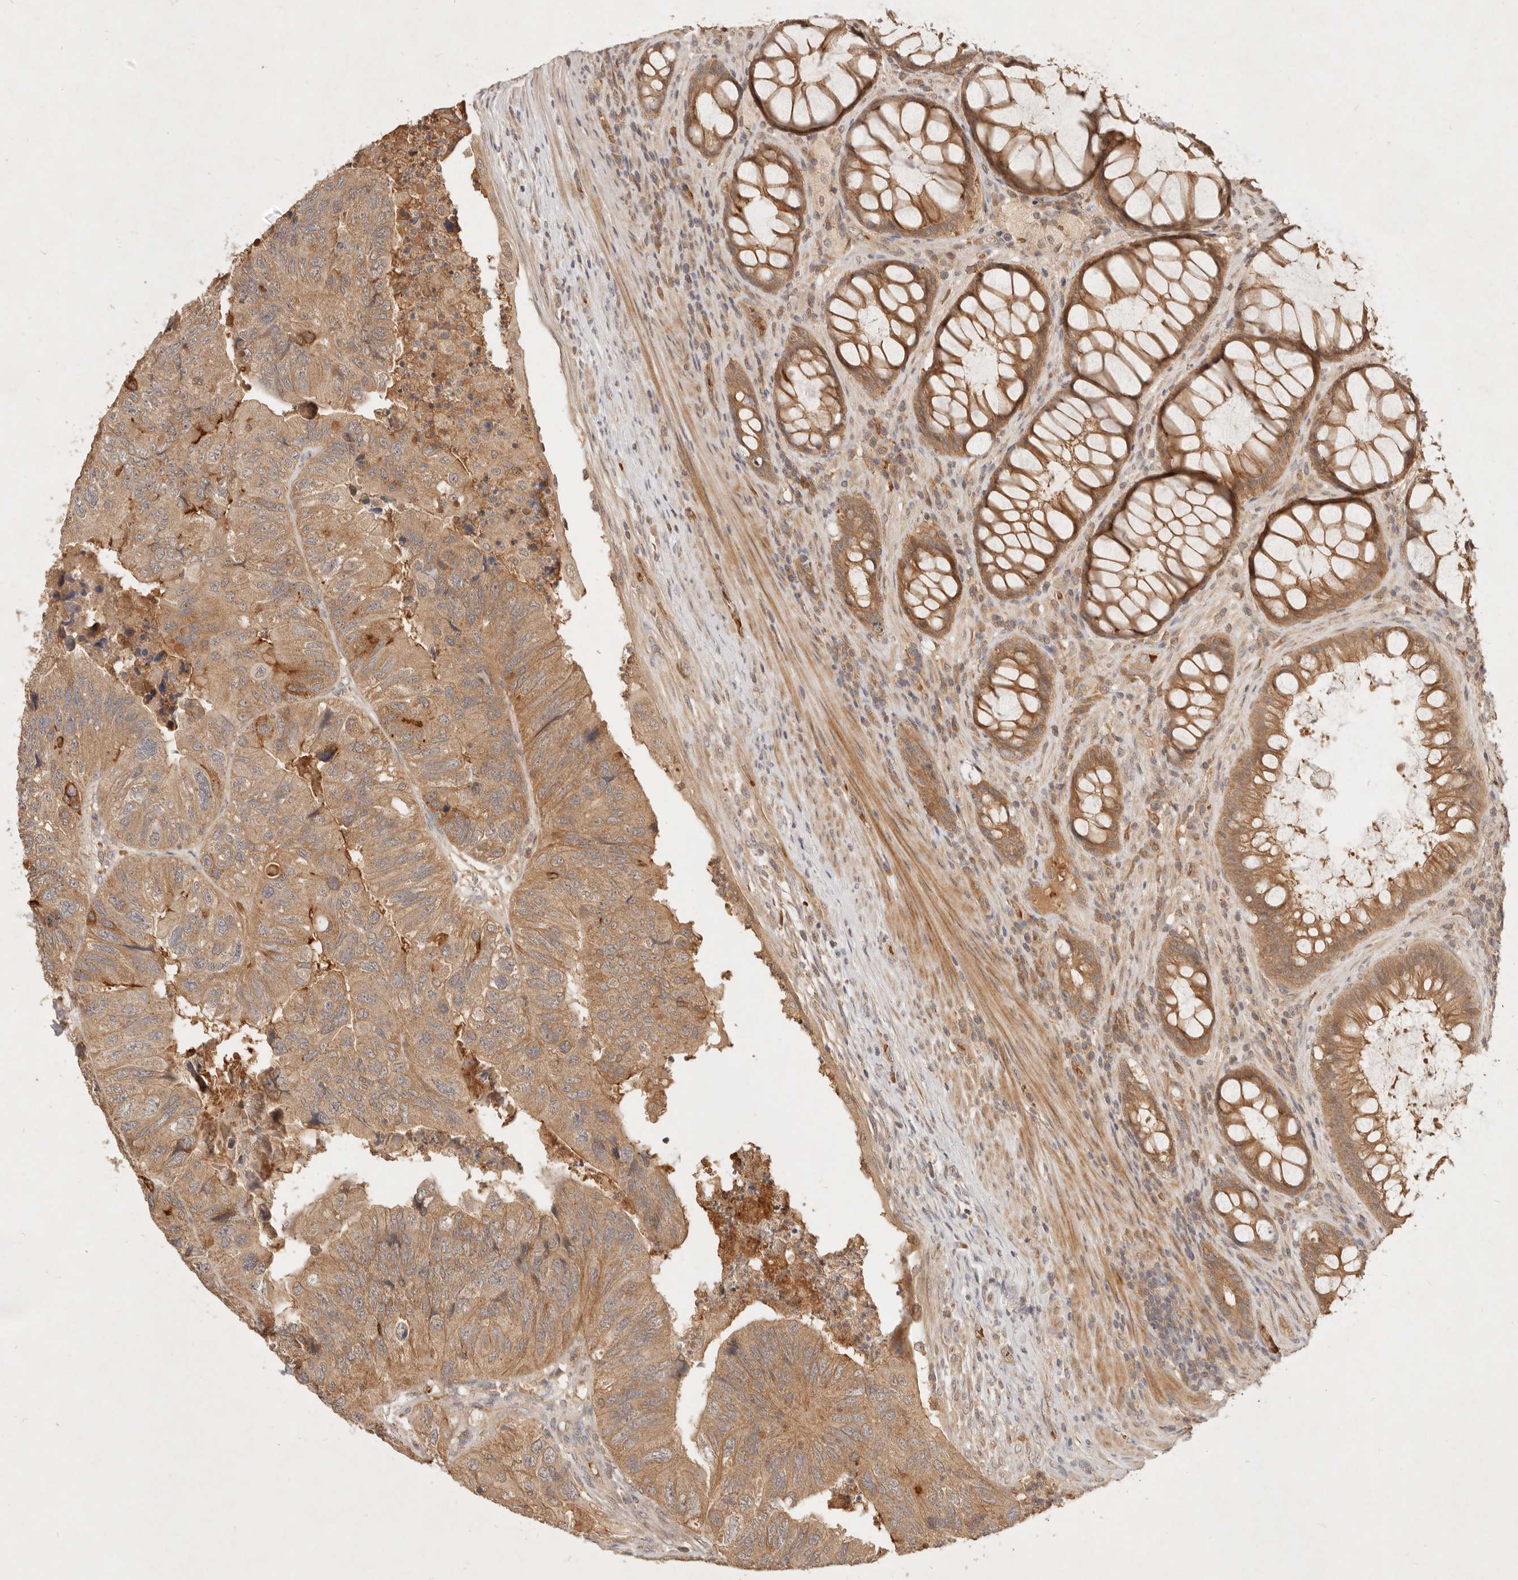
{"staining": {"intensity": "moderate", "quantity": ">75%", "location": "cytoplasmic/membranous"}, "tissue": "colorectal cancer", "cell_type": "Tumor cells", "image_type": "cancer", "snomed": [{"axis": "morphology", "description": "Adenocarcinoma, NOS"}, {"axis": "topography", "description": "Rectum"}], "caption": "Brown immunohistochemical staining in colorectal cancer reveals moderate cytoplasmic/membranous expression in about >75% of tumor cells.", "gene": "FREM2", "patient": {"sex": "male", "age": 63}}